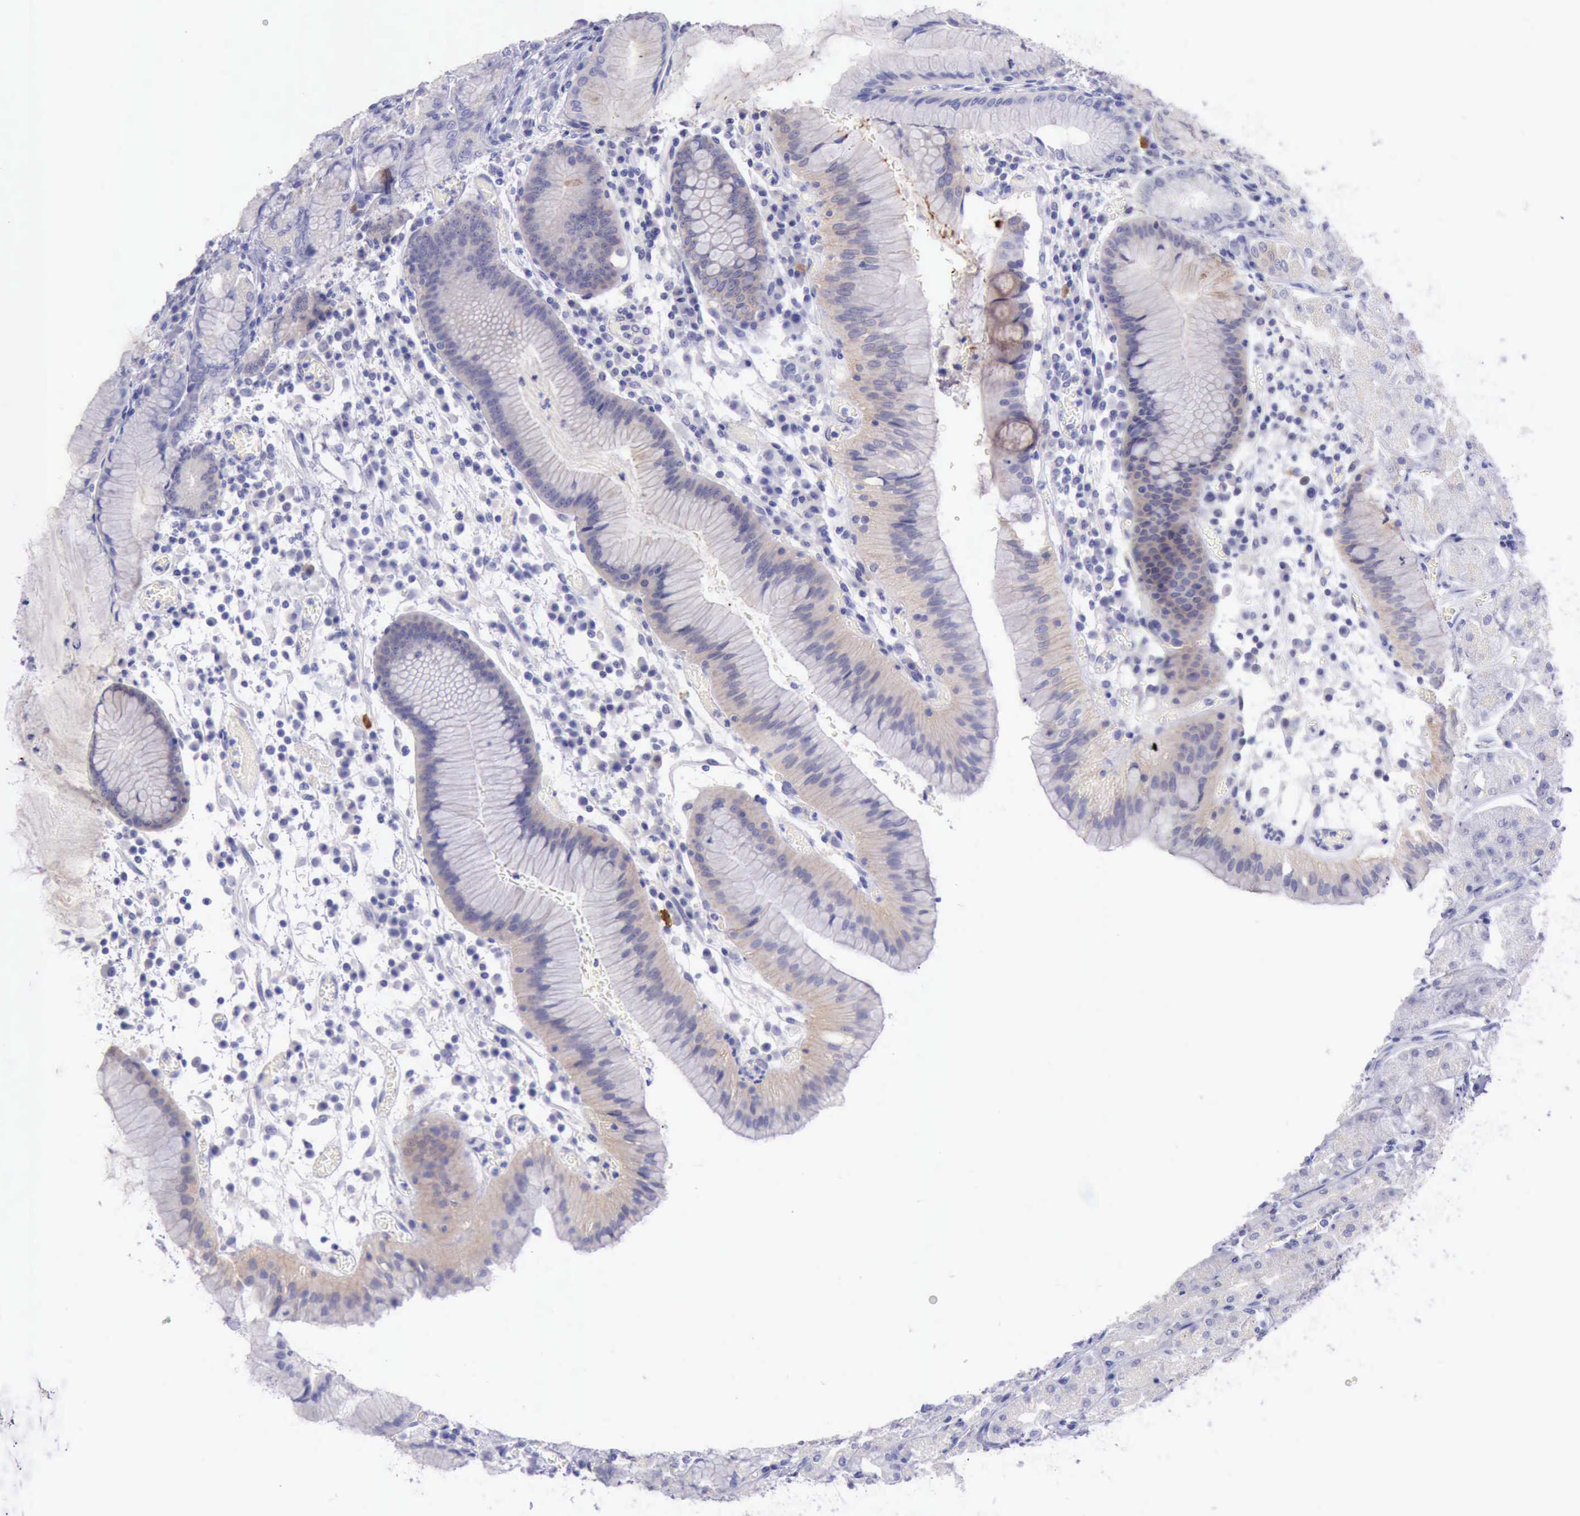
{"staining": {"intensity": "weak", "quantity": "25%-75%", "location": "cytoplasmic/membranous"}, "tissue": "stomach", "cell_type": "Glandular cells", "image_type": "normal", "snomed": [{"axis": "morphology", "description": "Normal tissue, NOS"}, {"axis": "topography", "description": "Stomach, lower"}], "caption": "Glandular cells reveal low levels of weak cytoplasmic/membranous positivity in approximately 25%-75% of cells in benign human stomach.", "gene": "LRFN5", "patient": {"sex": "female", "age": 73}}